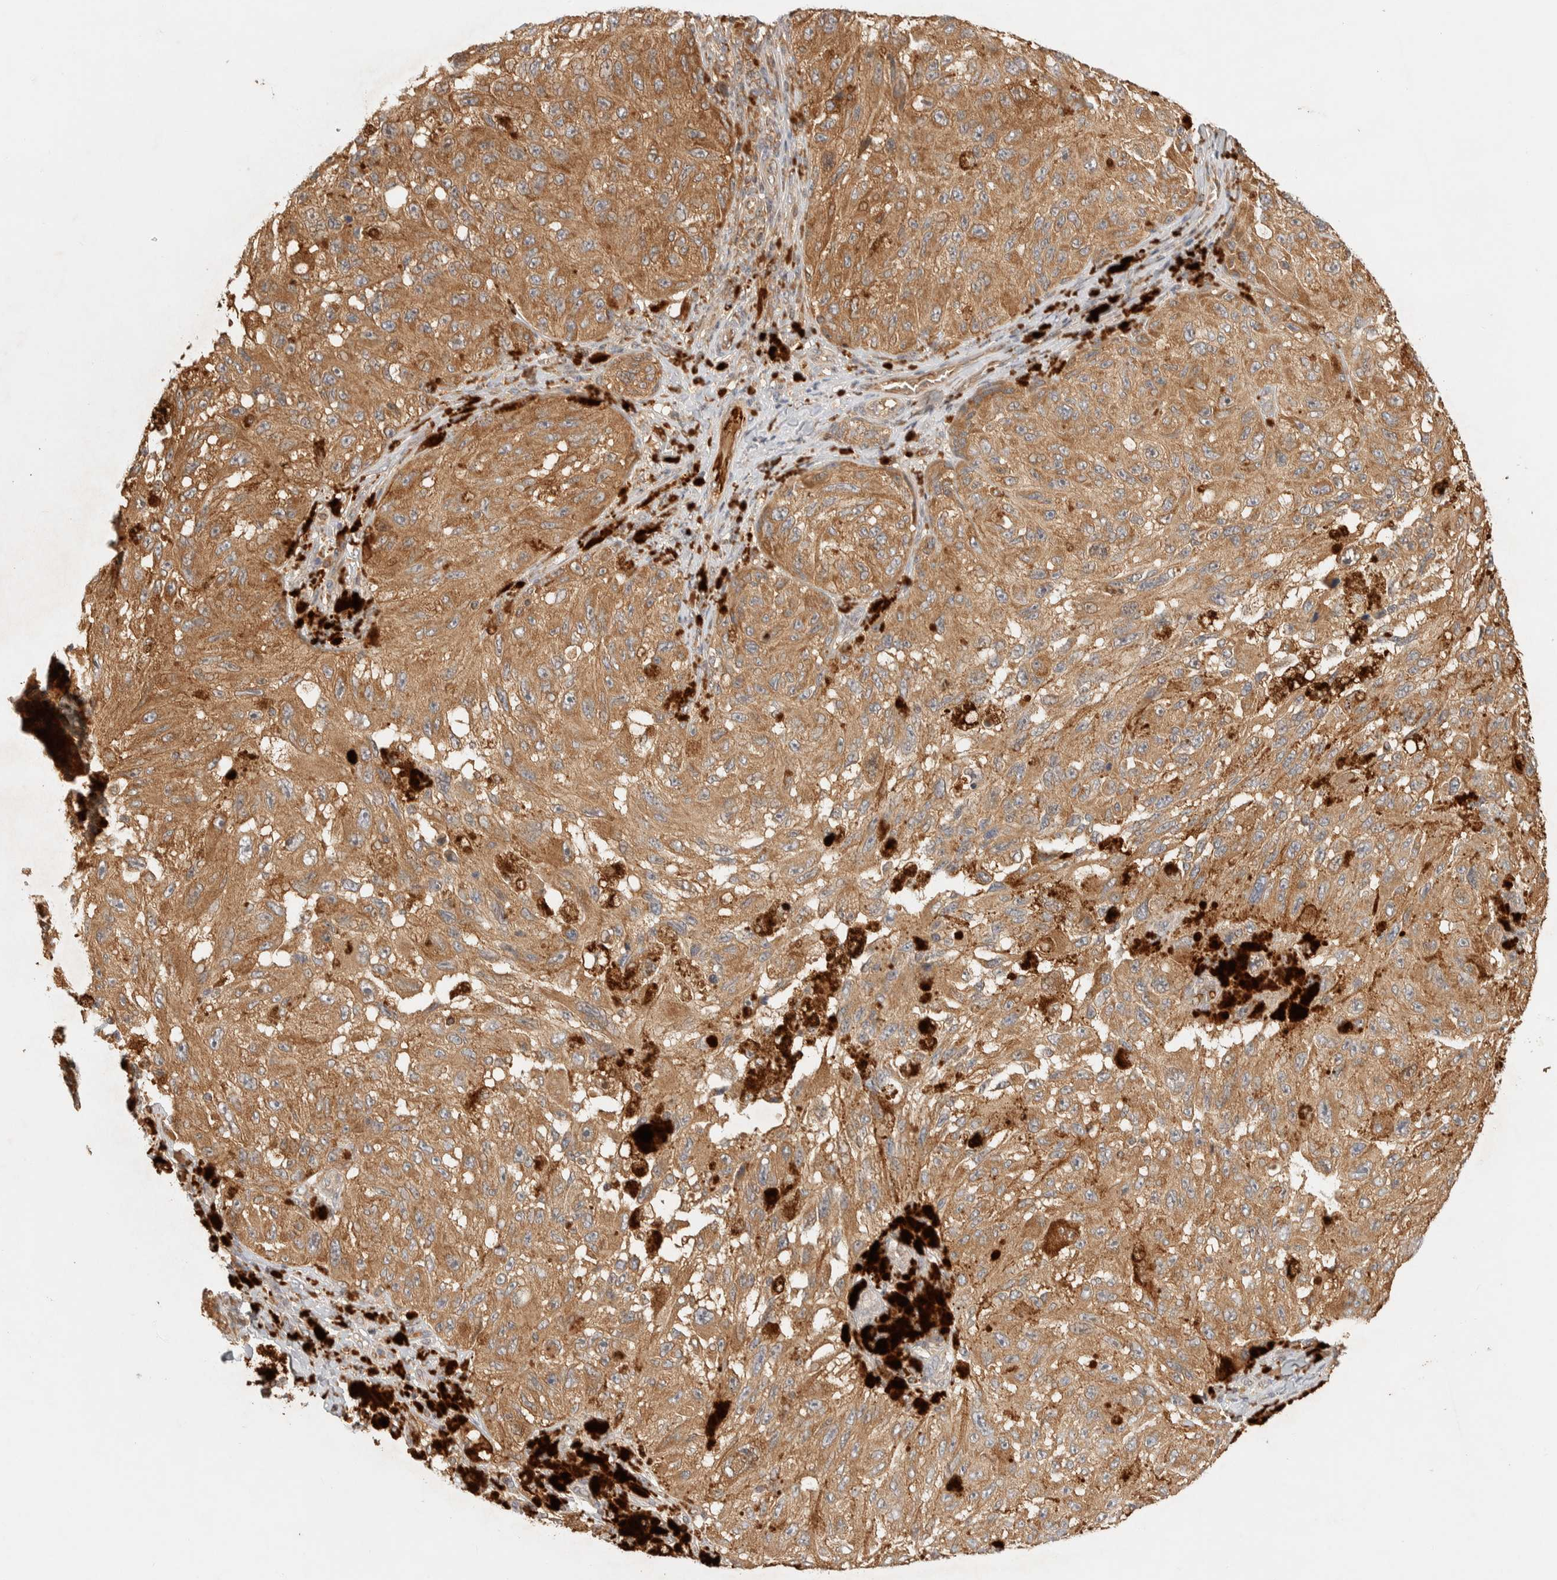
{"staining": {"intensity": "moderate", "quantity": ">75%", "location": "cytoplasmic/membranous"}, "tissue": "melanoma", "cell_type": "Tumor cells", "image_type": "cancer", "snomed": [{"axis": "morphology", "description": "Malignant melanoma, NOS"}, {"axis": "topography", "description": "Skin"}], "caption": "Moderate cytoplasmic/membranous protein positivity is identified in about >75% of tumor cells in melanoma.", "gene": "TTI2", "patient": {"sex": "female", "age": 73}}